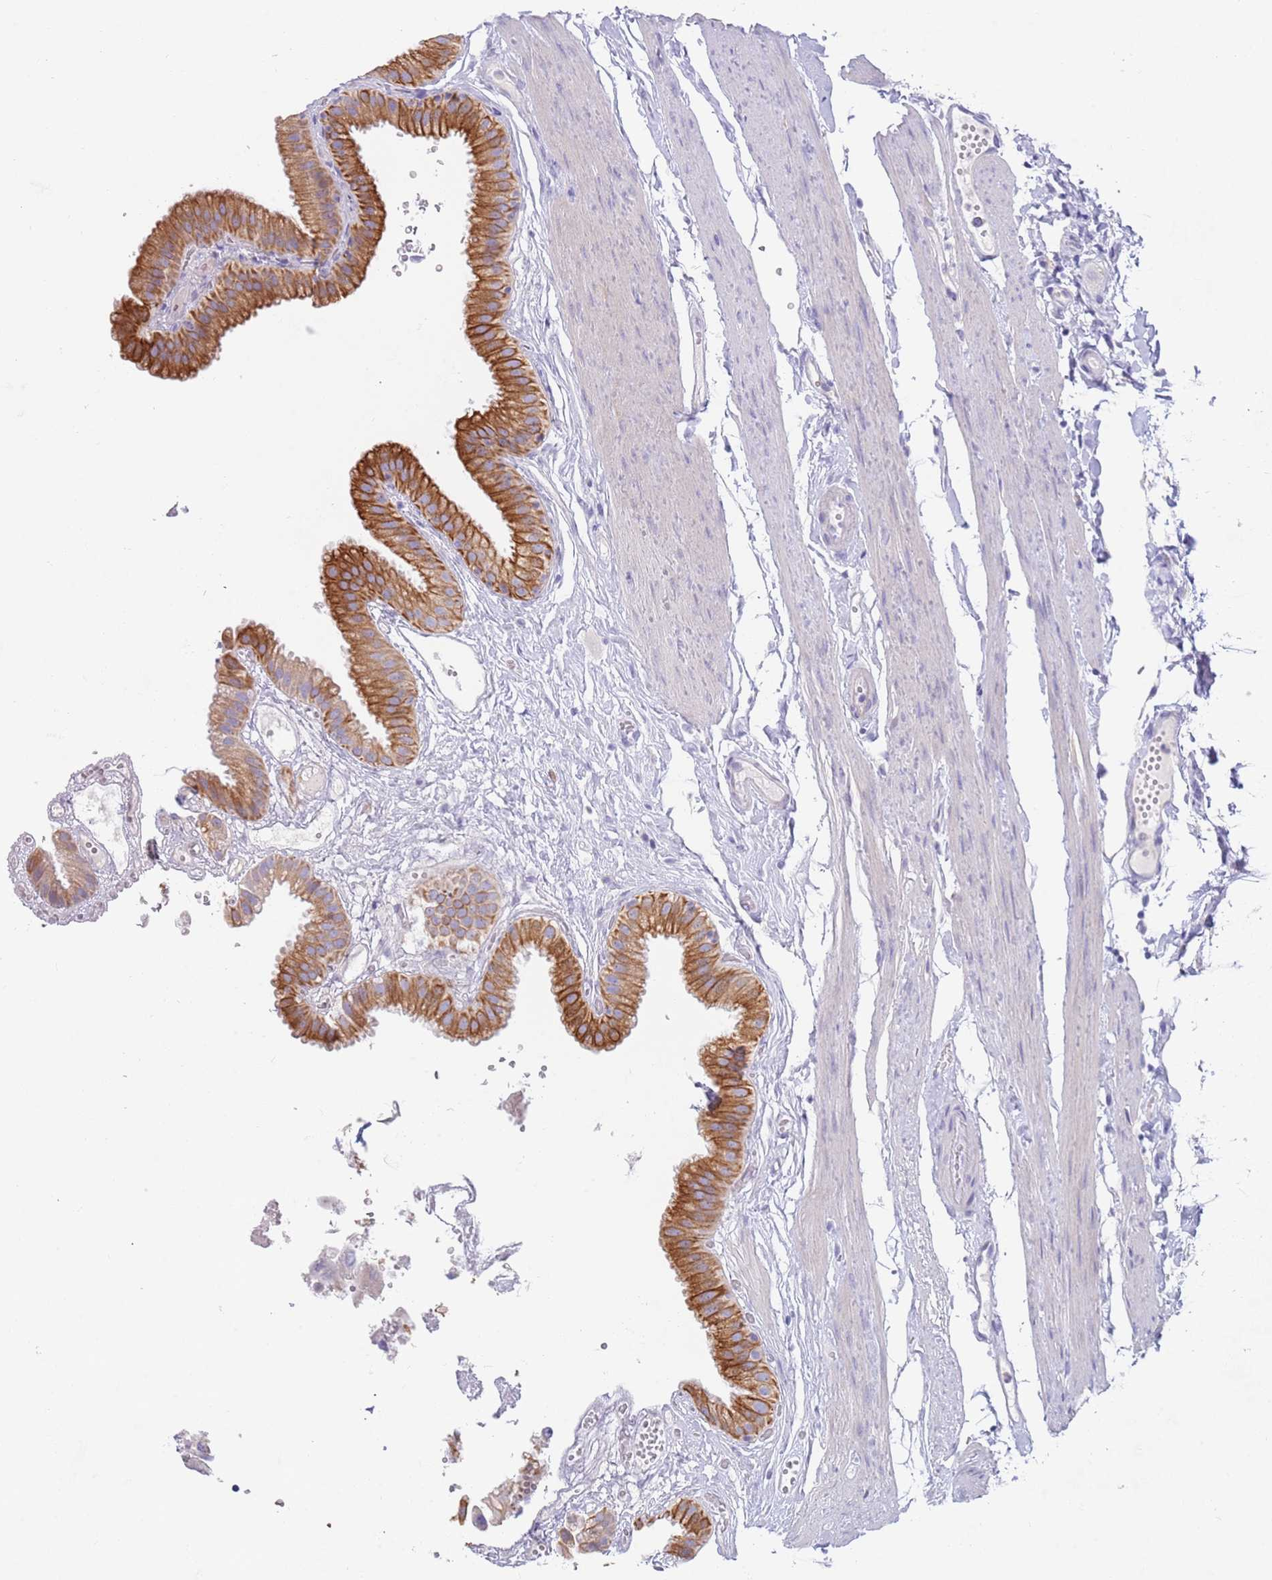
{"staining": {"intensity": "strong", "quantity": "25%-75%", "location": "cytoplasmic/membranous"}, "tissue": "gallbladder", "cell_type": "Glandular cells", "image_type": "normal", "snomed": [{"axis": "morphology", "description": "Normal tissue, NOS"}, {"axis": "topography", "description": "Gallbladder"}], "caption": "Strong cytoplasmic/membranous protein staining is identified in approximately 25%-75% of glandular cells in gallbladder.", "gene": "CCDC149", "patient": {"sex": "female", "age": 61}}